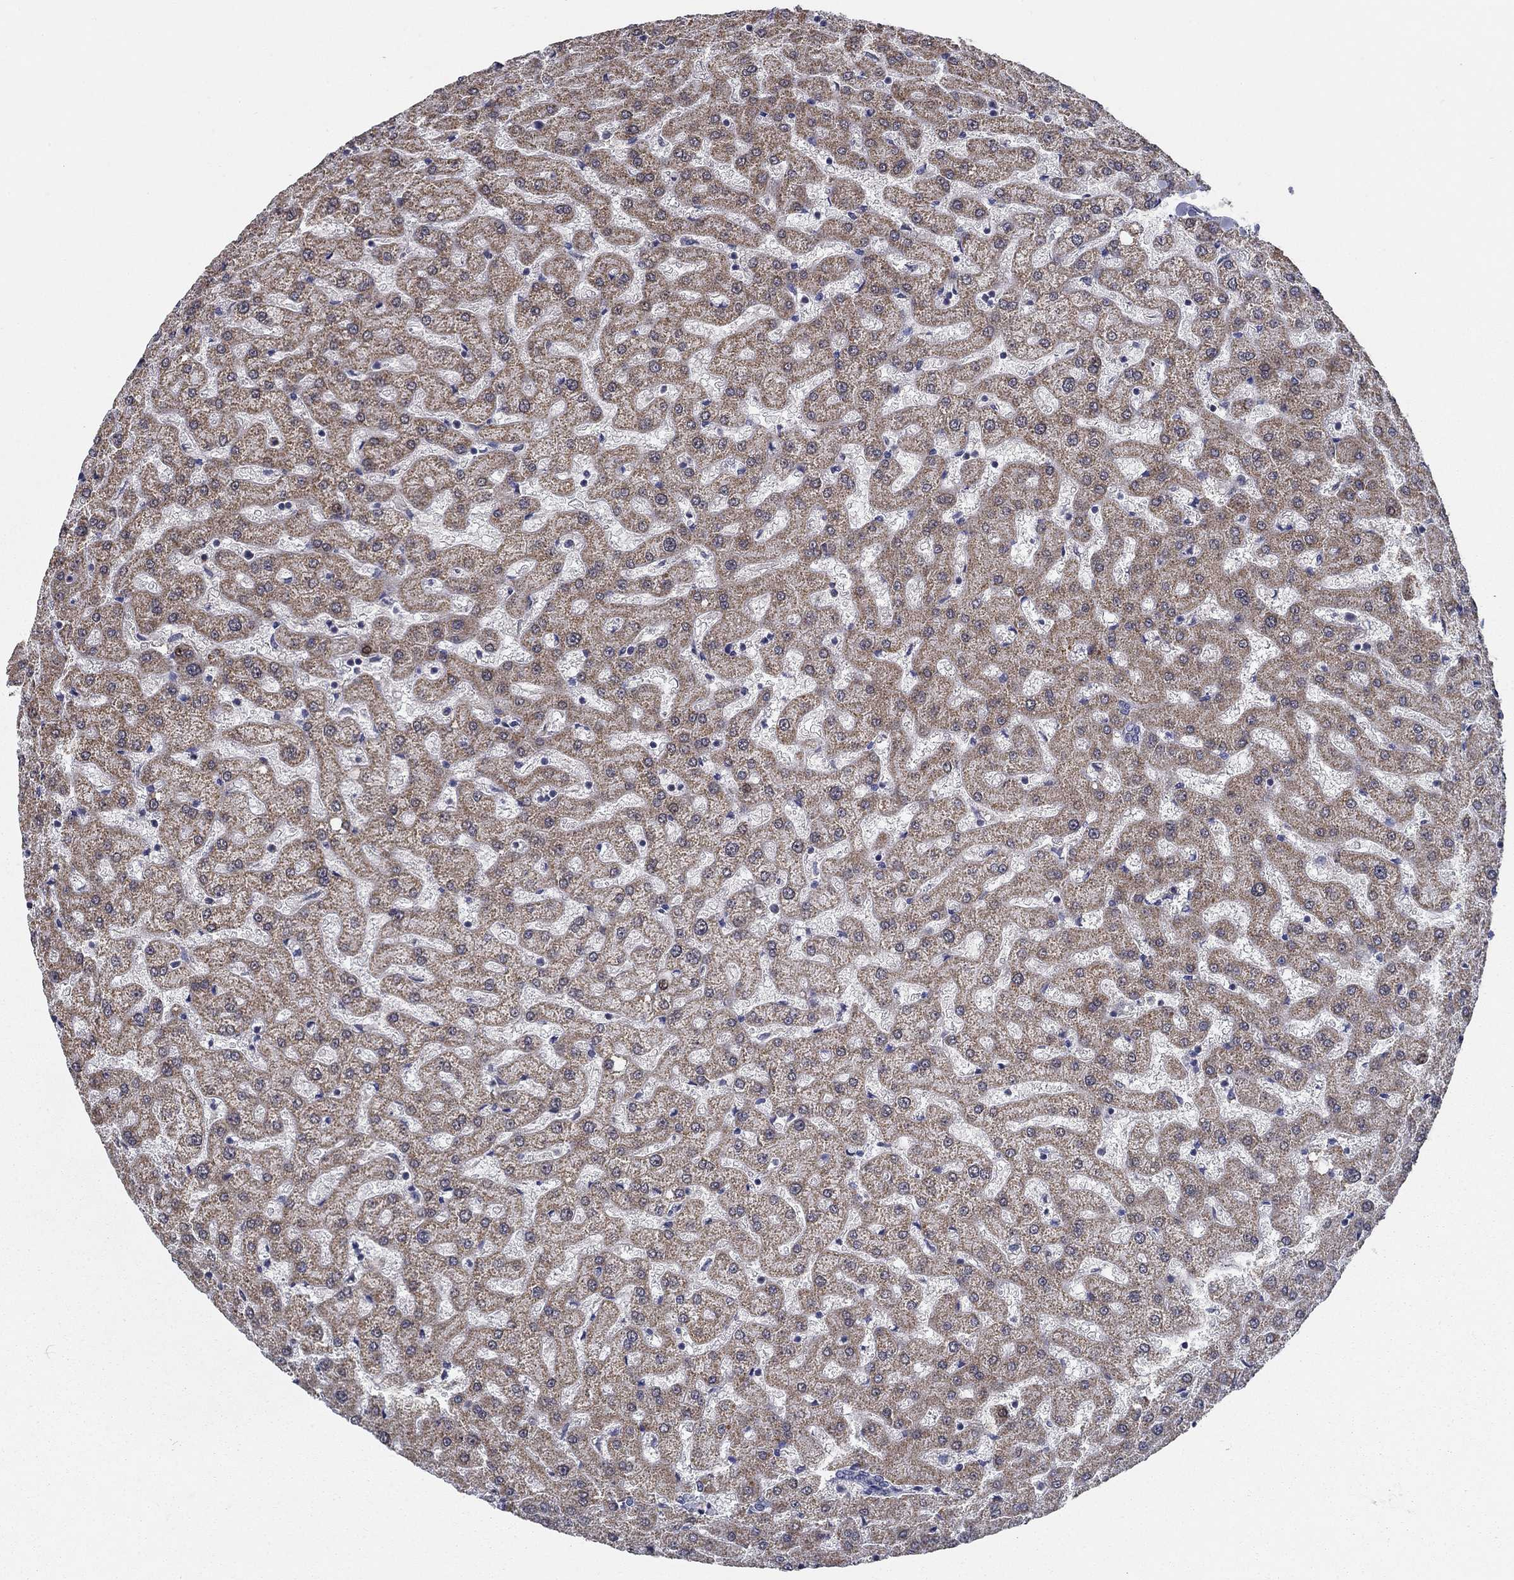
{"staining": {"intensity": "negative", "quantity": "none", "location": "none"}, "tissue": "liver", "cell_type": "Cholangiocytes", "image_type": "normal", "snomed": [{"axis": "morphology", "description": "Normal tissue, NOS"}, {"axis": "topography", "description": "Liver"}], "caption": "This is an immunohistochemistry (IHC) image of benign human liver. There is no expression in cholangiocytes.", "gene": "SLC2A9", "patient": {"sex": "female", "age": 50}}